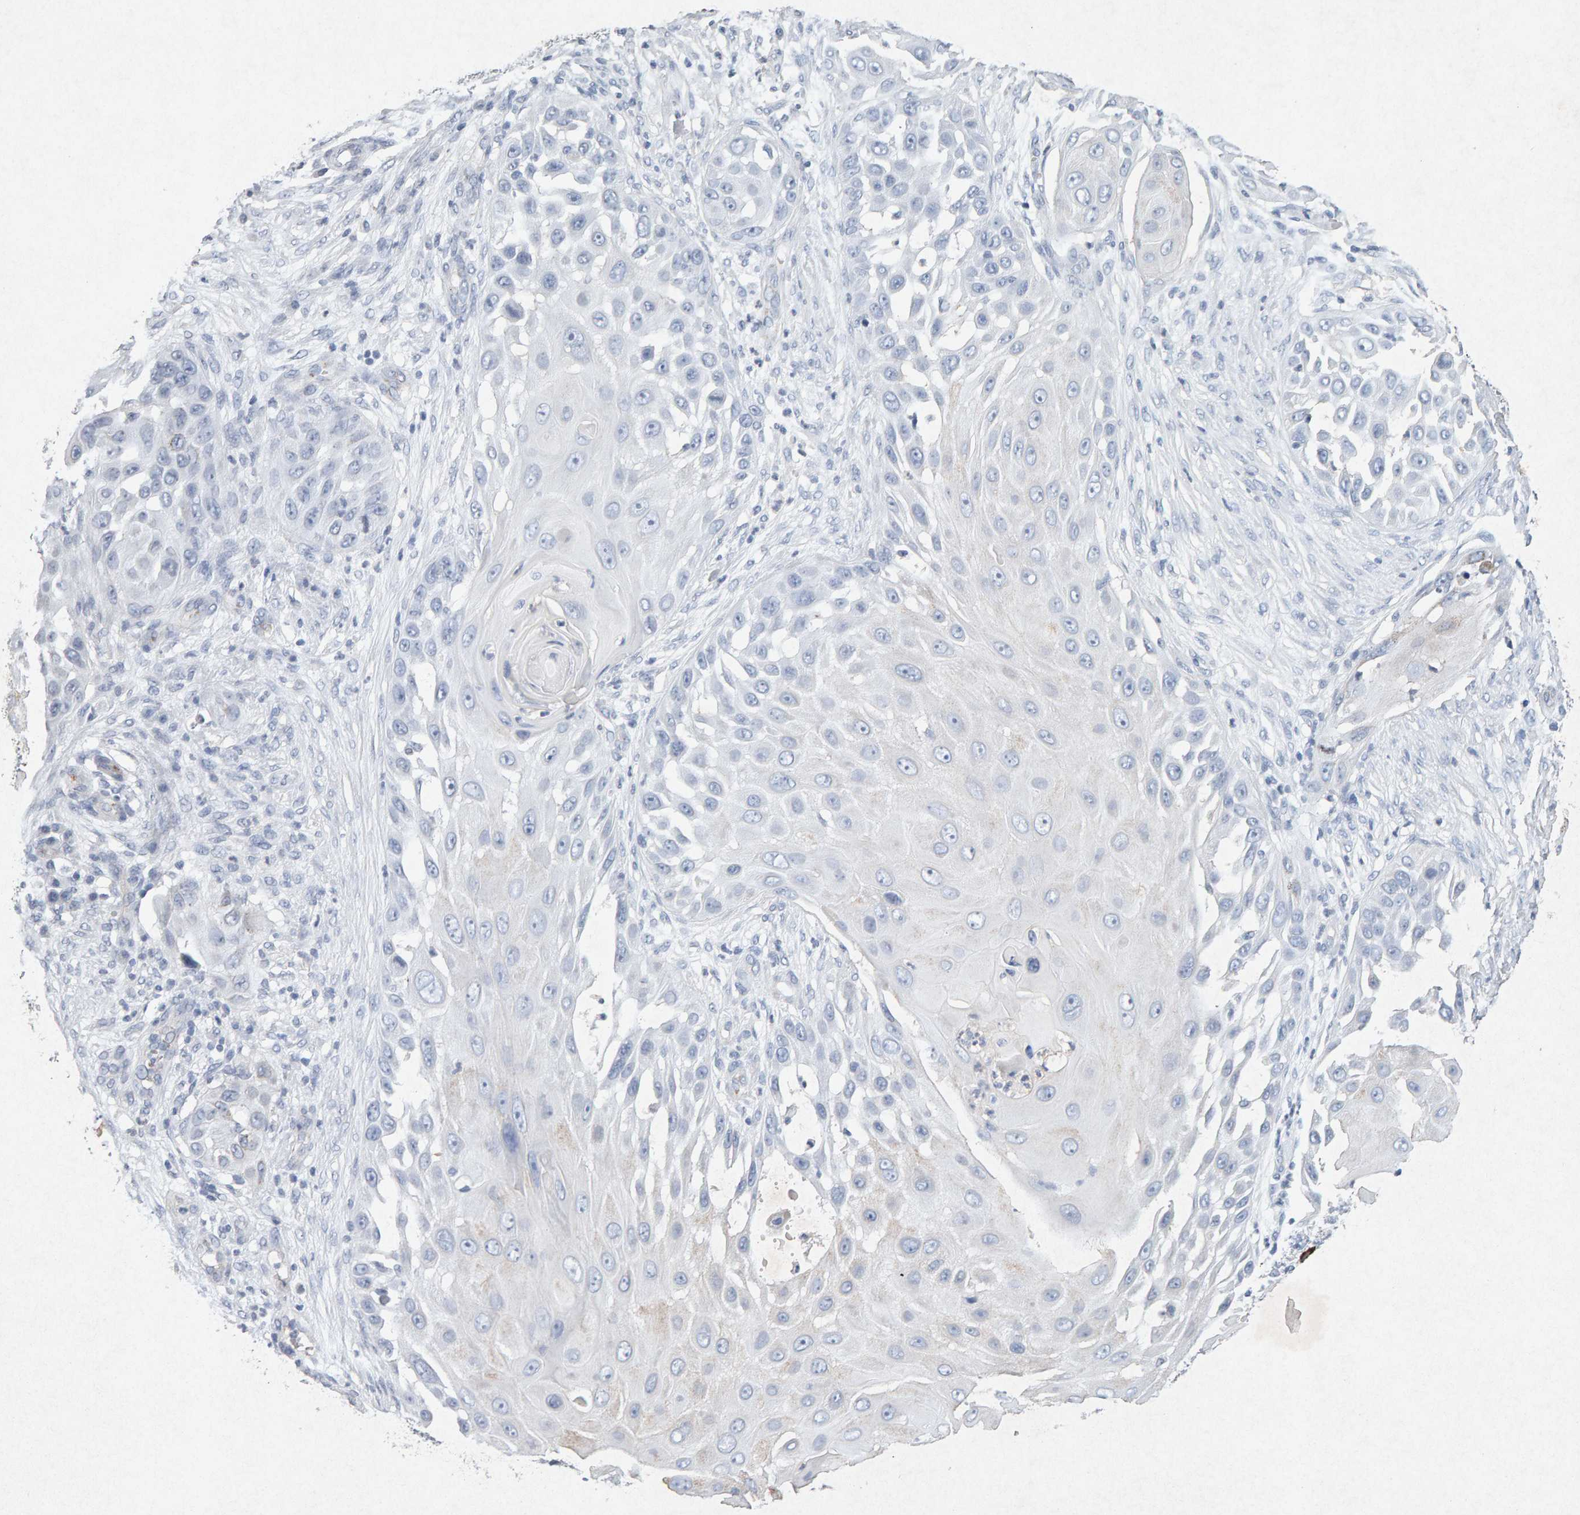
{"staining": {"intensity": "moderate", "quantity": "<25%", "location": "cytoplasmic/membranous"}, "tissue": "skin cancer", "cell_type": "Tumor cells", "image_type": "cancer", "snomed": [{"axis": "morphology", "description": "Squamous cell carcinoma, NOS"}, {"axis": "topography", "description": "Skin"}], "caption": "An immunohistochemistry (IHC) micrograph of tumor tissue is shown. Protein staining in brown highlights moderate cytoplasmic/membranous positivity in skin cancer within tumor cells. Nuclei are stained in blue.", "gene": "PTPRM", "patient": {"sex": "female", "age": 44}}